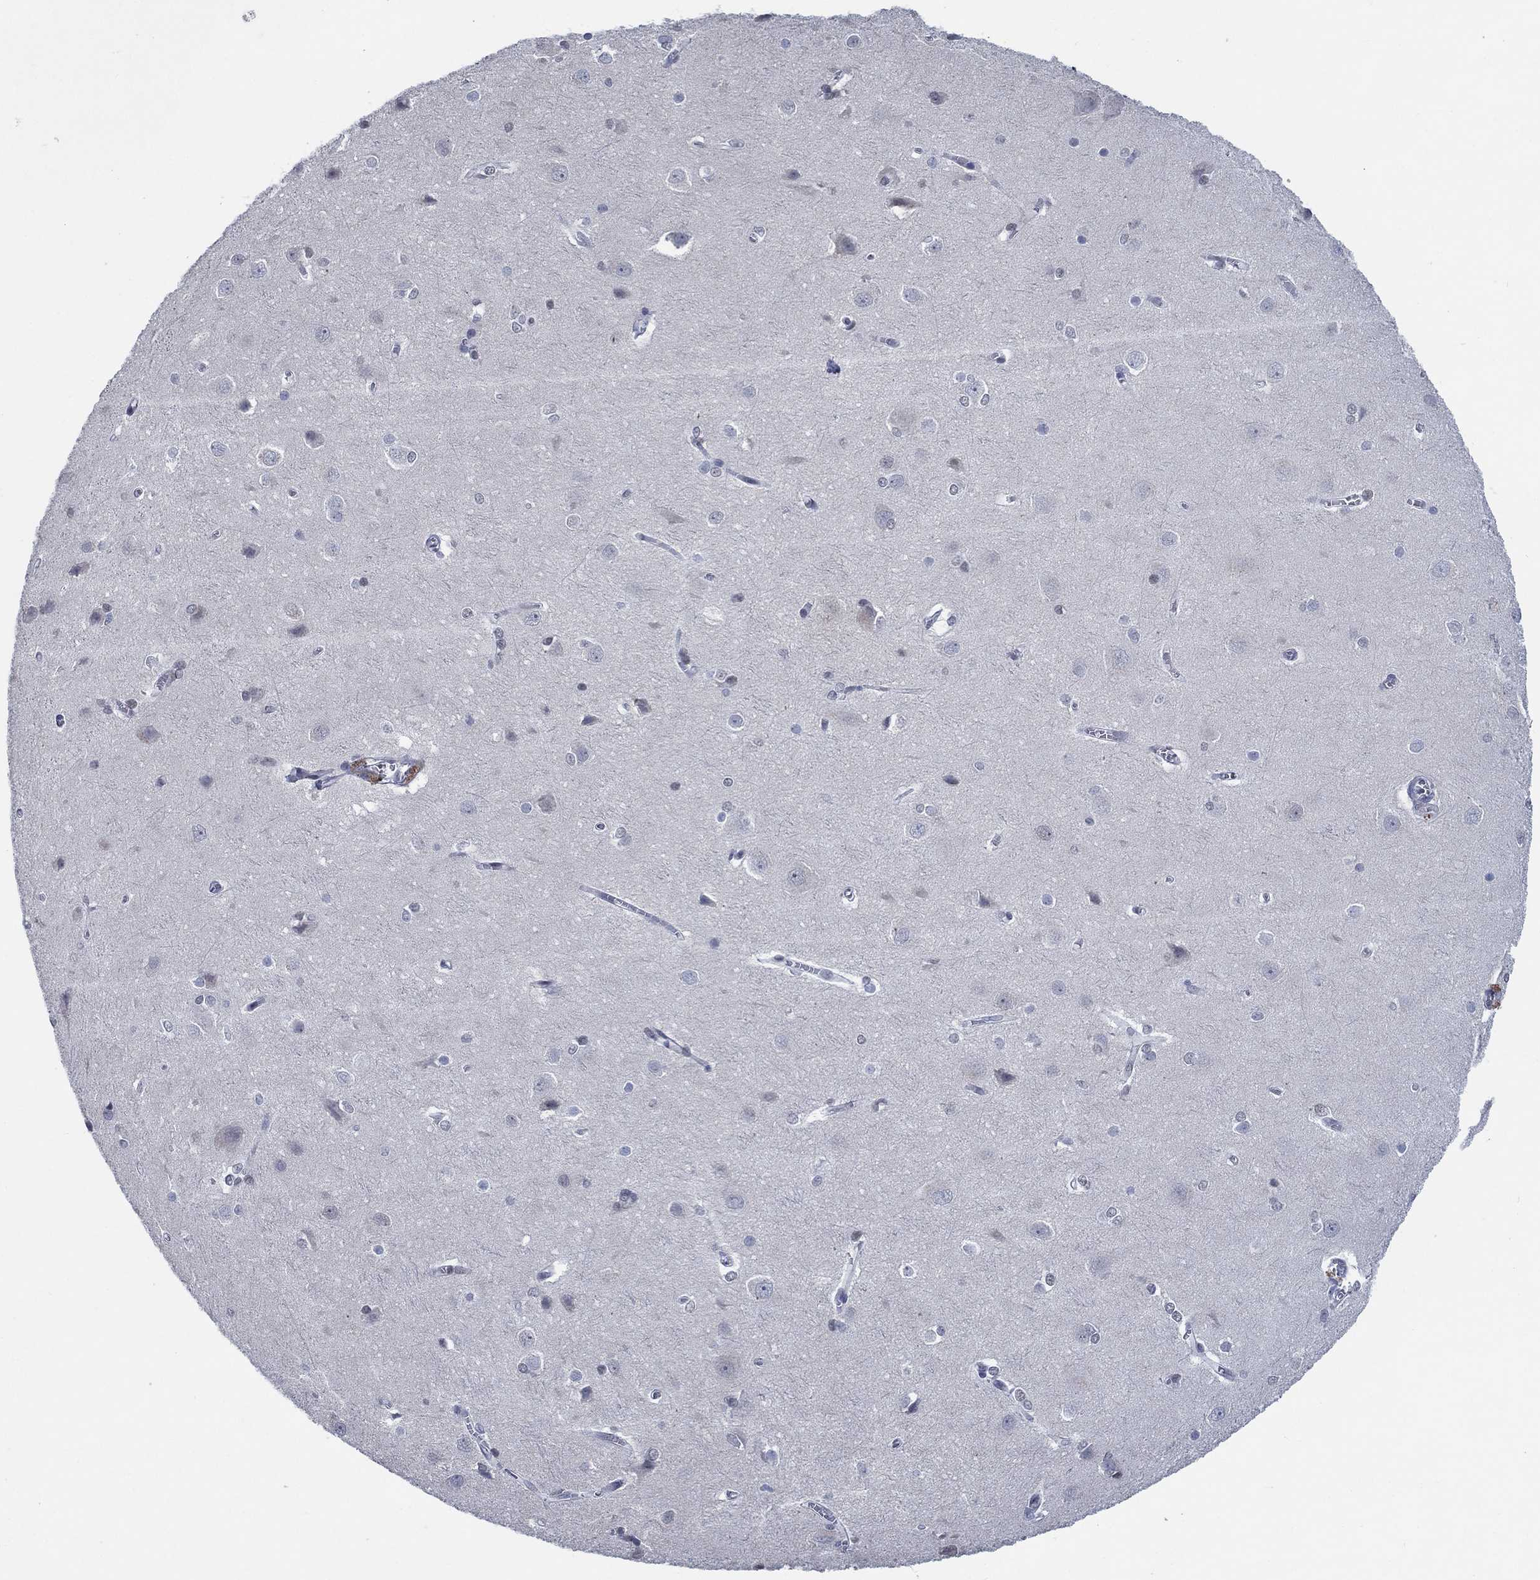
{"staining": {"intensity": "negative", "quantity": "none", "location": "none"}, "tissue": "cerebral cortex", "cell_type": "Endothelial cells", "image_type": "normal", "snomed": [{"axis": "morphology", "description": "Normal tissue, NOS"}, {"axis": "topography", "description": "Cerebral cortex"}], "caption": "IHC of normal human cerebral cortex reveals no positivity in endothelial cells. (Stains: DAB (3,3'-diaminobenzidine) immunohistochemistry (IHC) with hematoxylin counter stain, Microscopy: brightfield microscopy at high magnification).", "gene": "HTN1", "patient": {"sex": "male", "age": 37}}